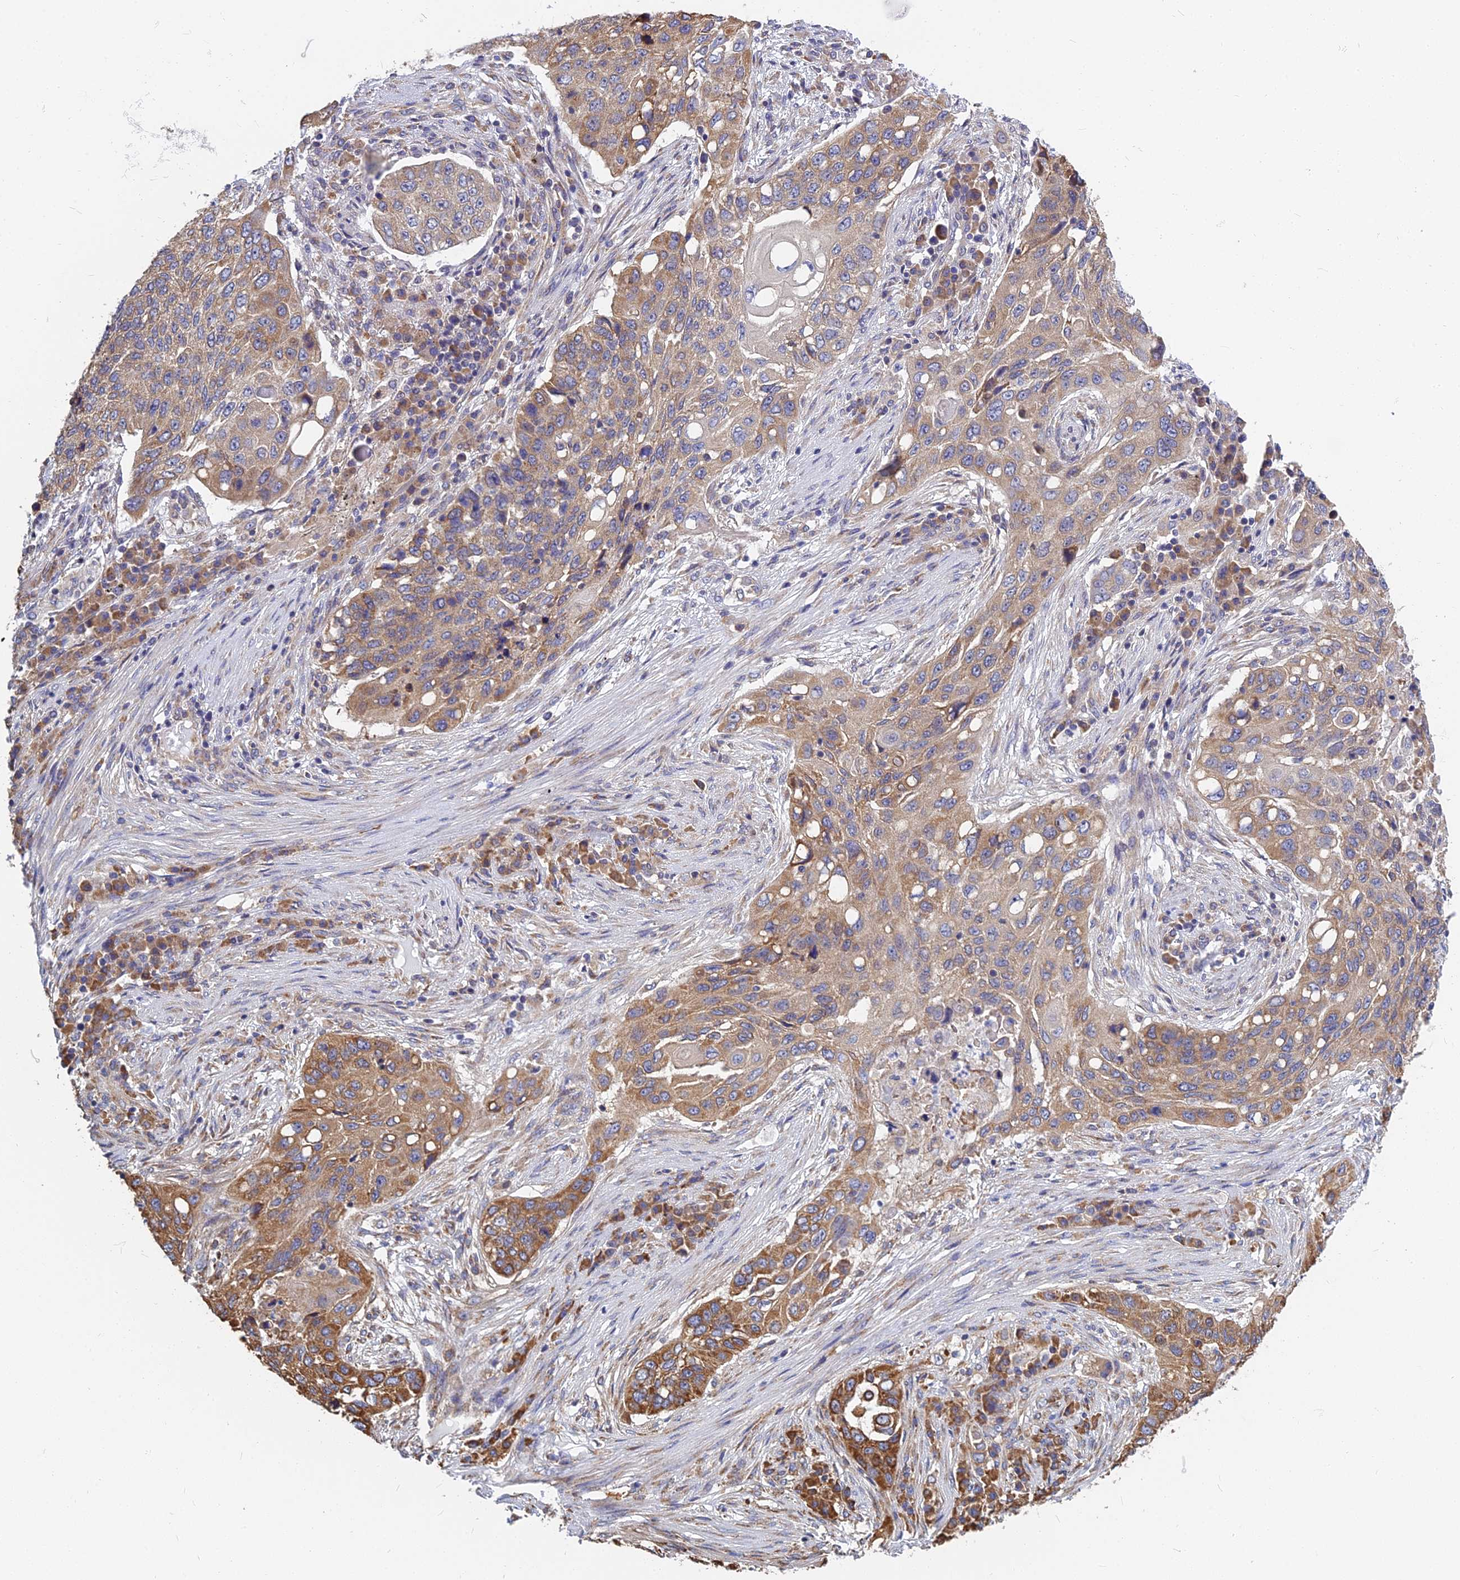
{"staining": {"intensity": "moderate", "quantity": "25%-75%", "location": "cytoplasmic/membranous"}, "tissue": "lung cancer", "cell_type": "Tumor cells", "image_type": "cancer", "snomed": [{"axis": "morphology", "description": "Squamous cell carcinoma, NOS"}, {"axis": "topography", "description": "Lung"}], "caption": "Tumor cells display medium levels of moderate cytoplasmic/membranous expression in about 25%-75% of cells in lung cancer (squamous cell carcinoma). The staining was performed using DAB to visualize the protein expression in brown, while the nuclei were stained in blue with hematoxylin (Magnification: 20x).", "gene": "KIAA1143", "patient": {"sex": "female", "age": 63}}